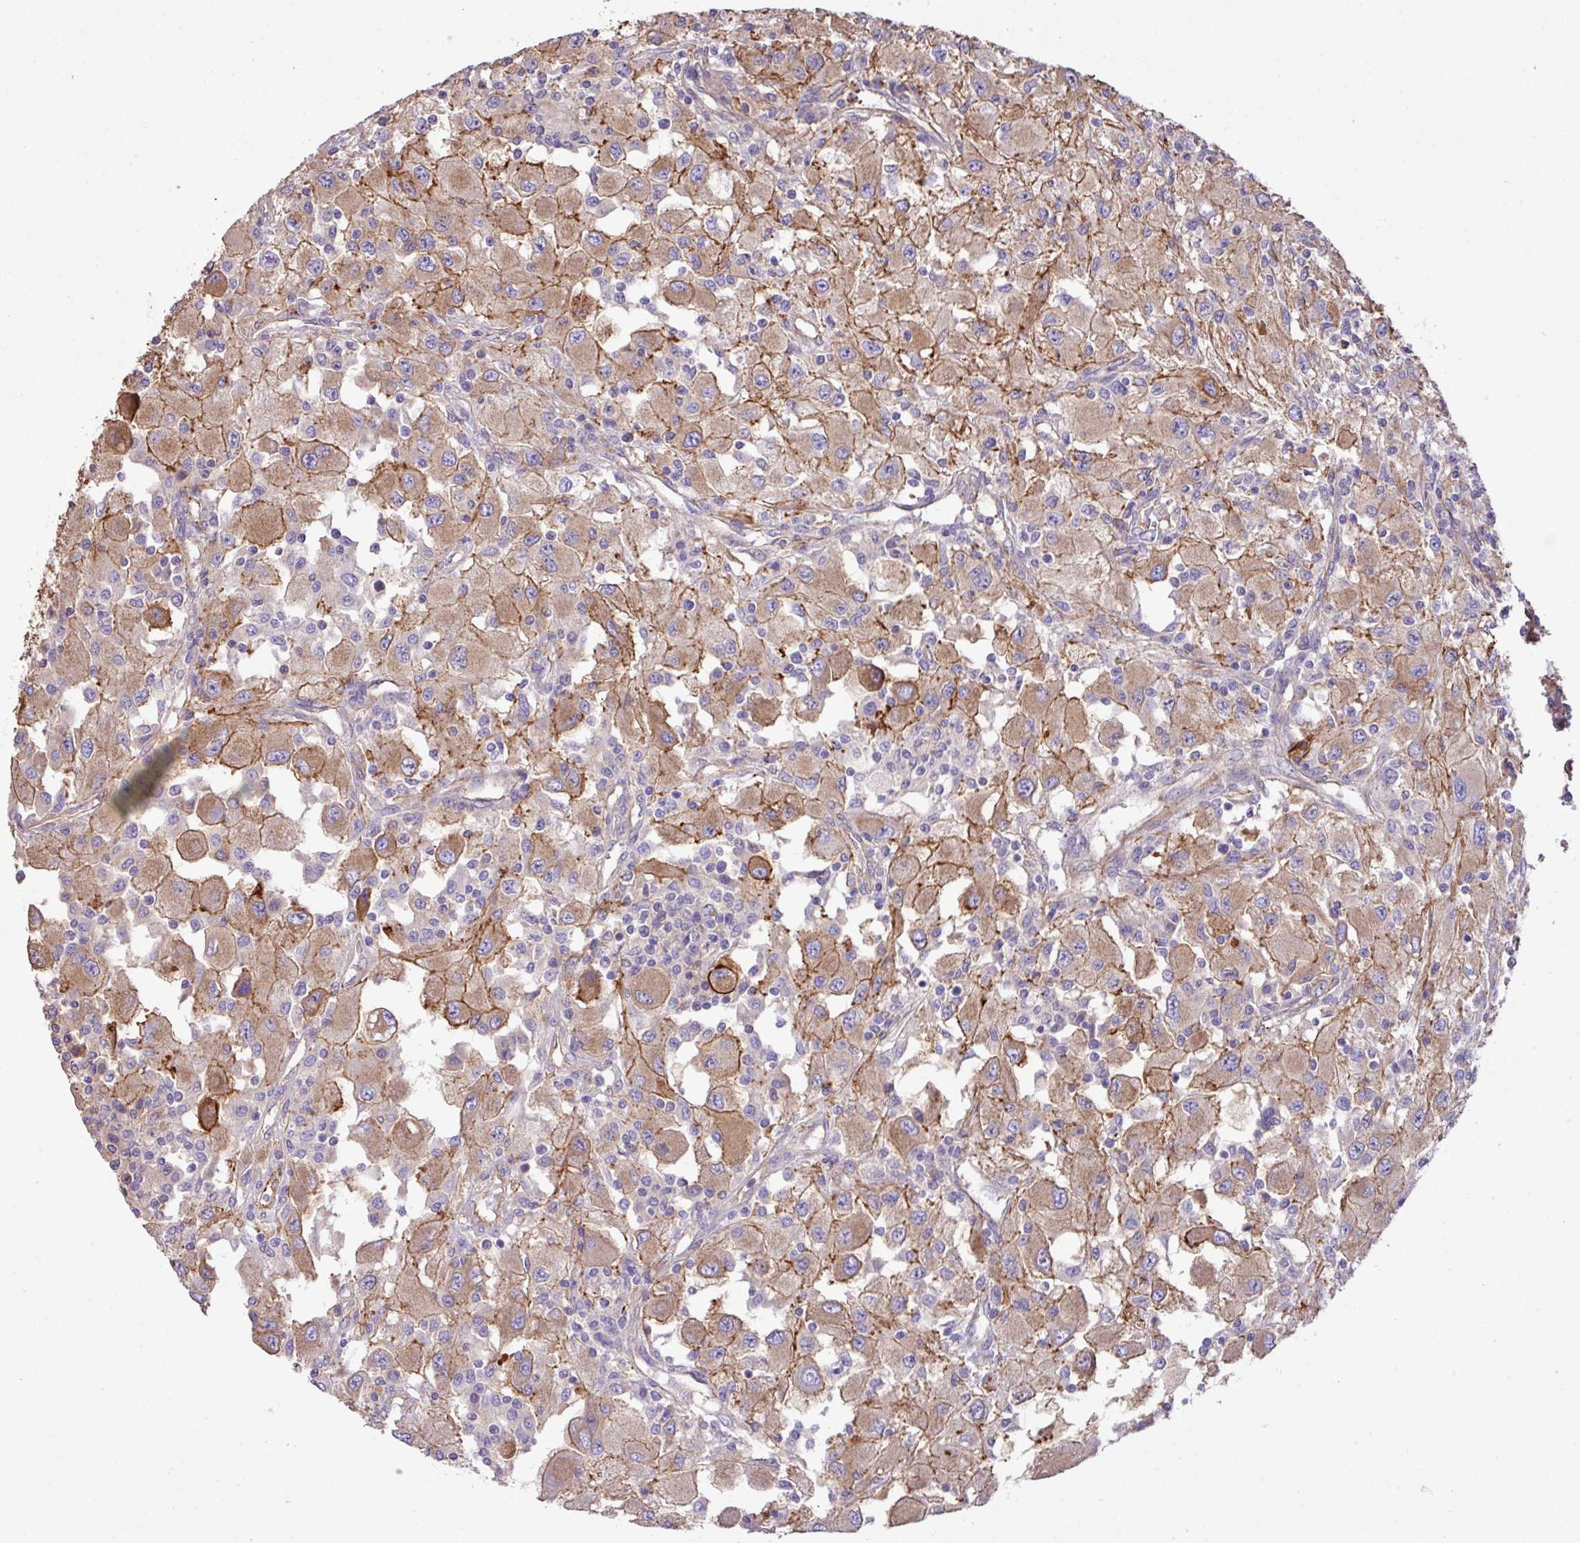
{"staining": {"intensity": "moderate", "quantity": "25%-75%", "location": "cytoplasmic/membranous"}, "tissue": "renal cancer", "cell_type": "Tumor cells", "image_type": "cancer", "snomed": [{"axis": "morphology", "description": "Adenocarcinoma, NOS"}, {"axis": "topography", "description": "Kidney"}], "caption": "DAB (3,3'-diaminobenzidine) immunohistochemical staining of renal cancer exhibits moderate cytoplasmic/membranous protein positivity in about 25%-75% of tumor cells.", "gene": "LRRC53", "patient": {"sex": "female", "age": 67}}